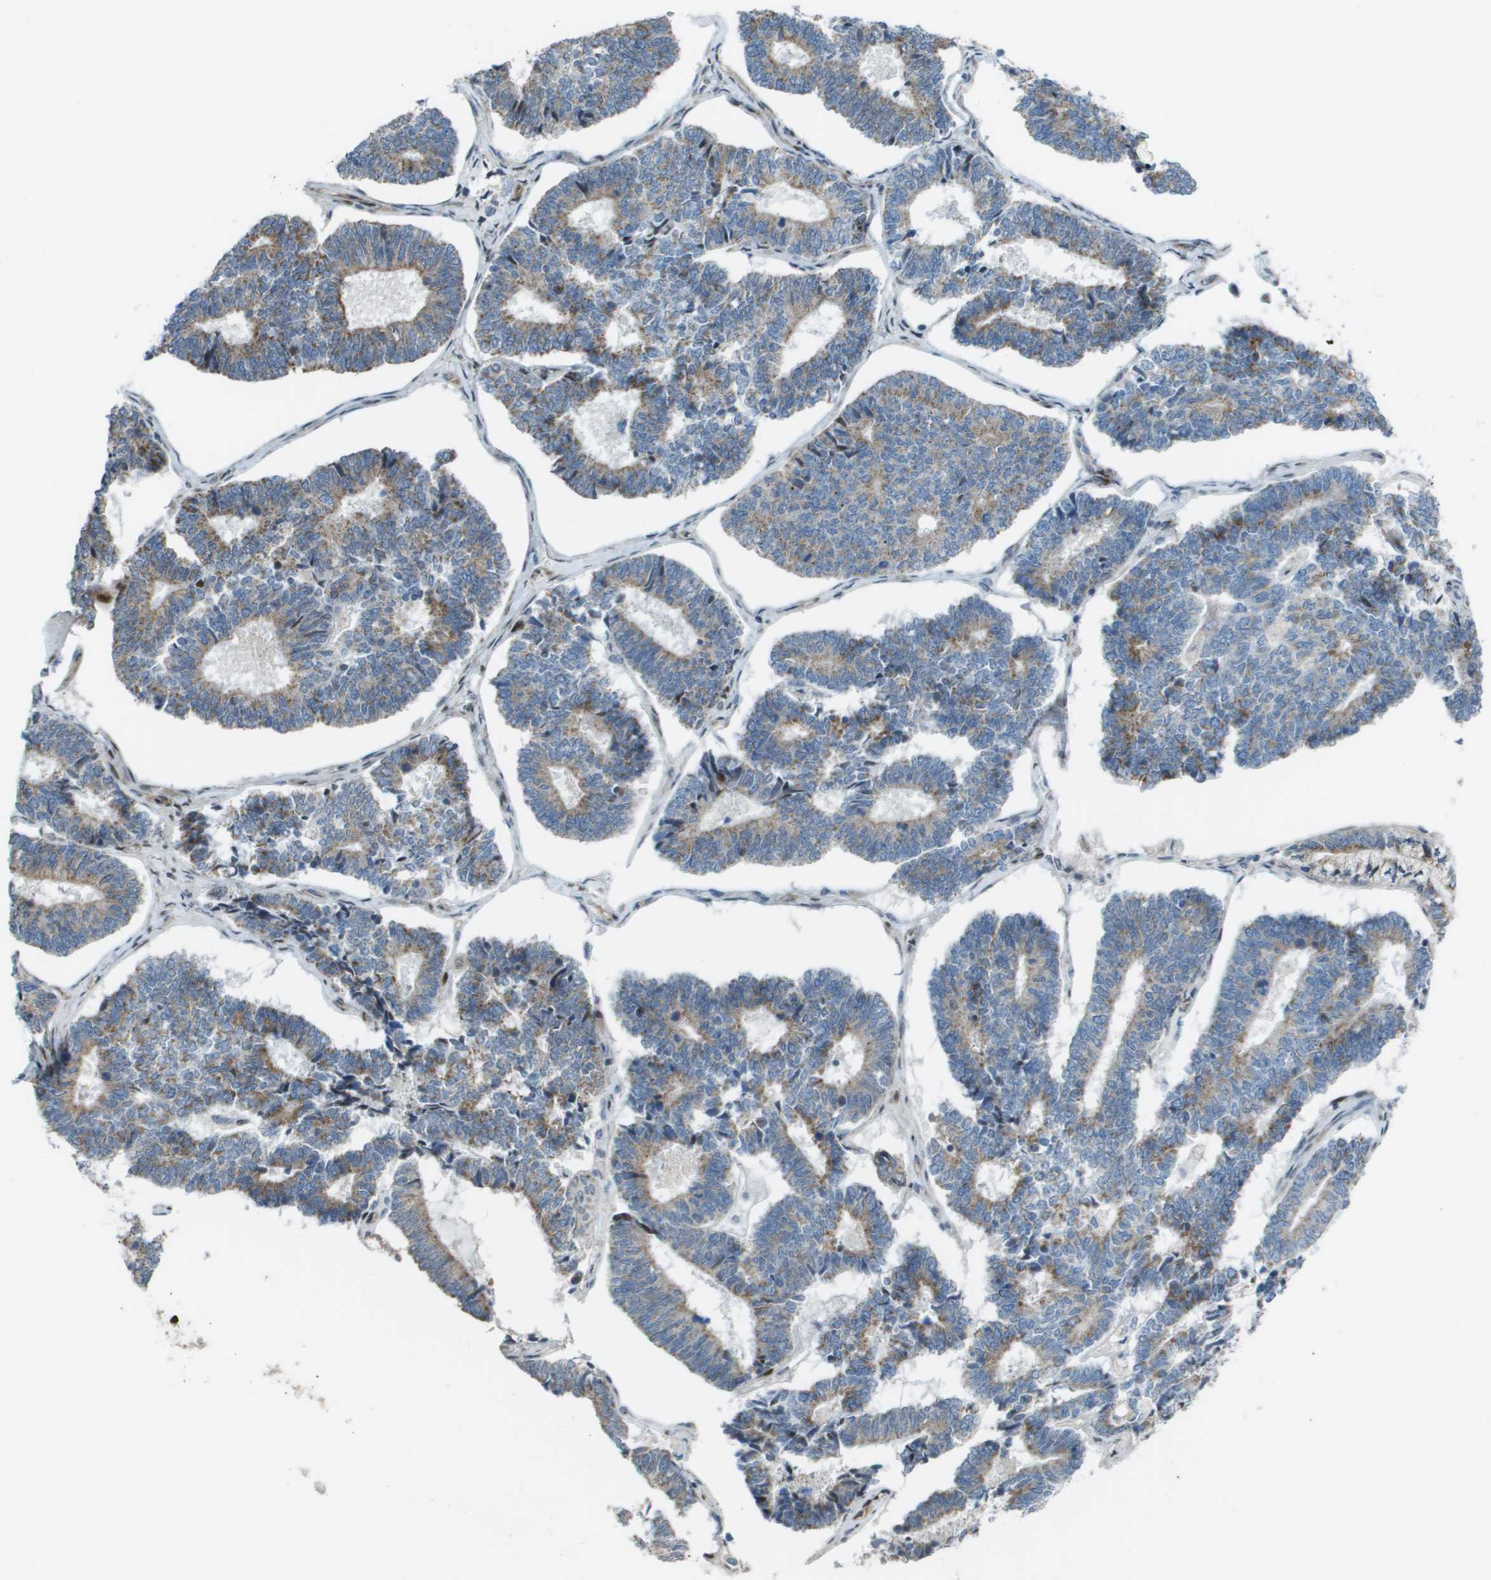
{"staining": {"intensity": "weak", "quantity": ">75%", "location": "cytoplasmic/membranous"}, "tissue": "endometrial cancer", "cell_type": "Tumor cells", "image_type": "cancer", "snomed": [{"axis": "morphology", "description": "Adenocarcinoma, NOS"}, {"axis": "topography", "description": "Endometrium"}], "caption": "Immunohistochemical staining of endometrial adenocarcinoma shows low levels of weak cytoplasmic/membranous protein staining in approximately >75% of tumor cells.", "gene": "MGAT3", "patient": {"sex": "female", "age": 70}}